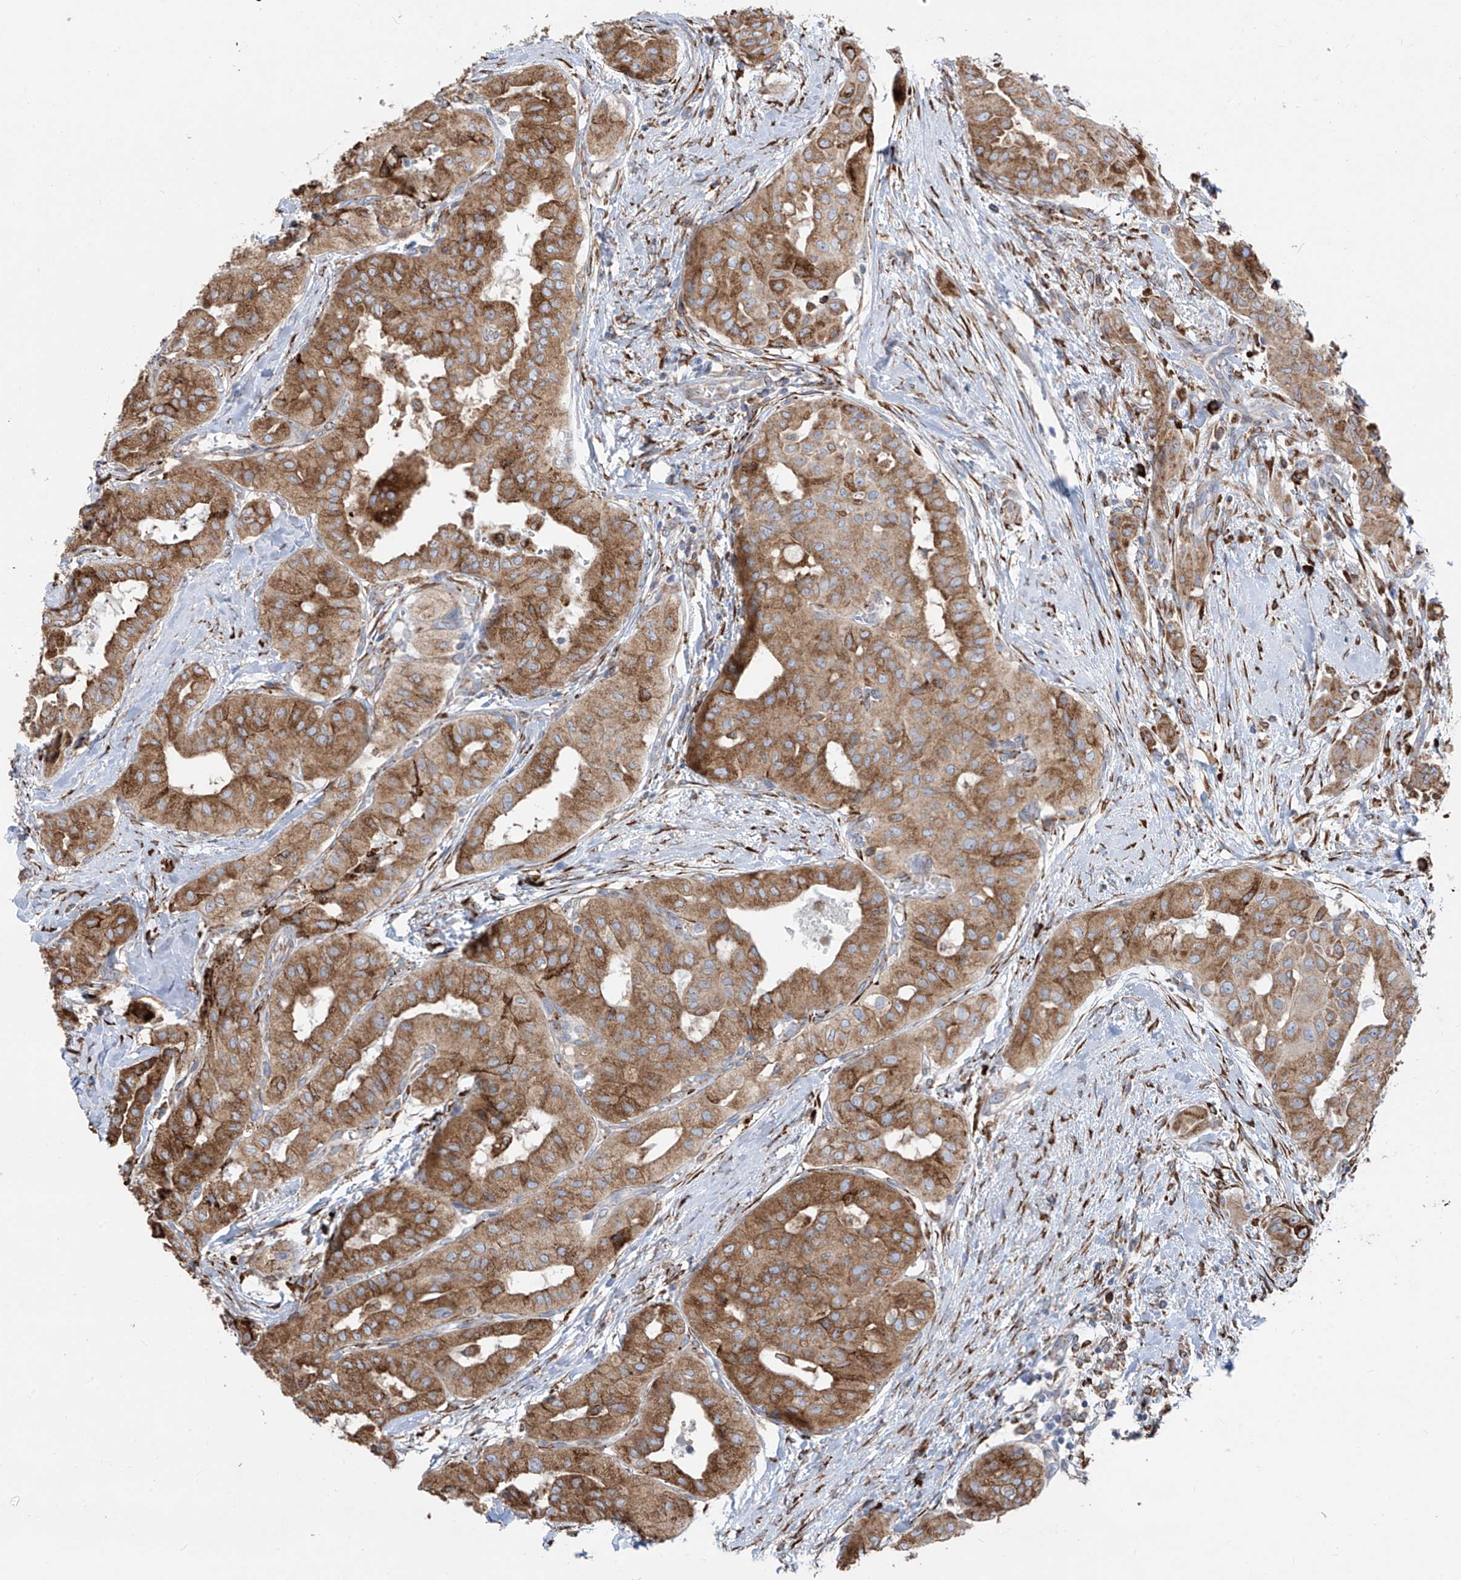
{"staining": {"intensity": "moderate", "quantity": ">75%", "location": "cytoplasmic/membranous"}, "tissue": "thyroid cancer", "cell_type": "Tumor cells", "image_type": "cancer", "snomed": [{"axis": "morphology", "description": "Papillary adenocarcinoma, NOS"}, {"axis": "topography", "description": "Thyroid gland"}], "caption": "A high-resolution photomicrograph shows IHC staining of papillary adenocarcinoma (thyroid), which reveals moderate cytoplasmic/membranous positivity in approximately >75% of tumor cells.", "gene": "ZNF354C", "patient": {"sex": "female", "age": 59}}